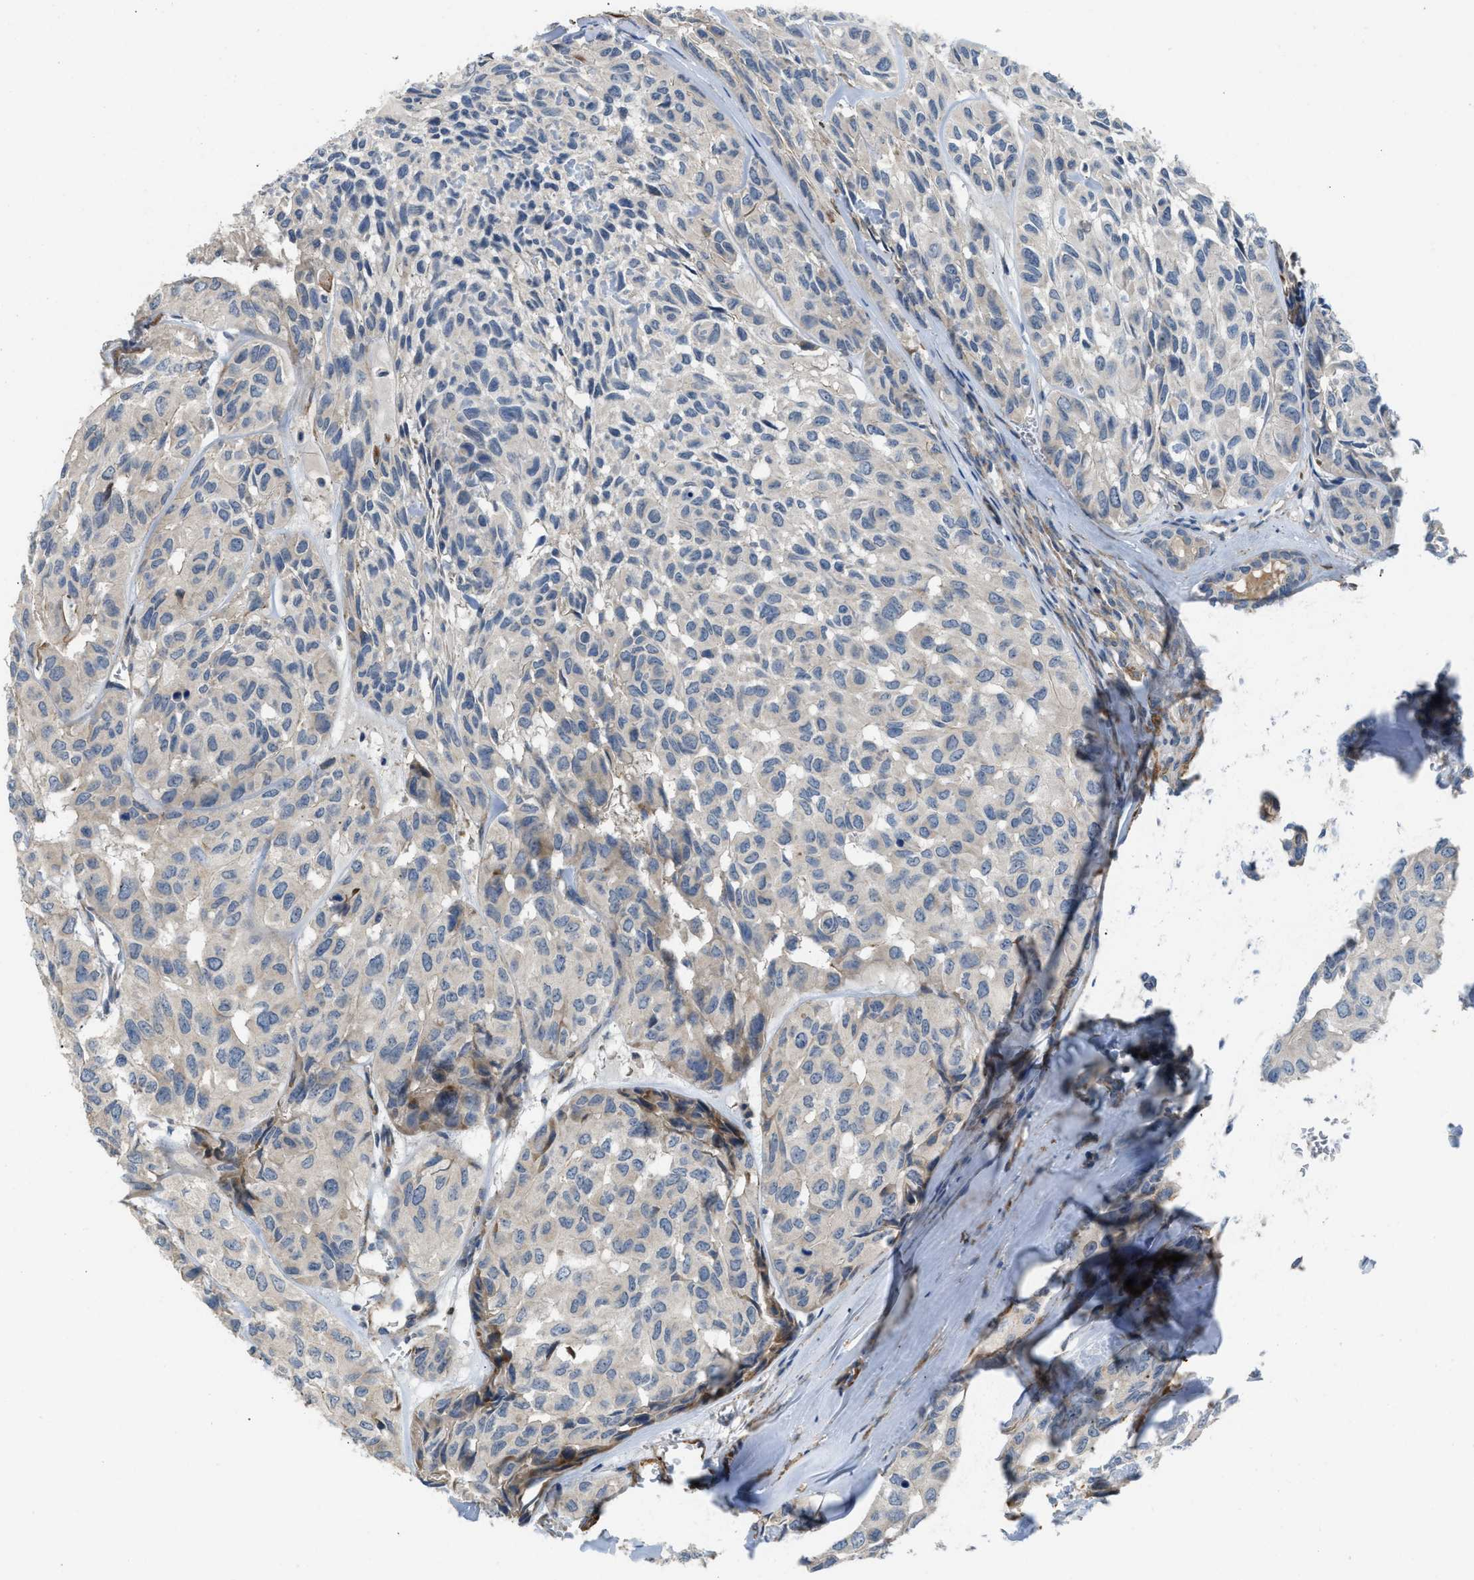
{"staining": {"intensity": "moderate", "quantity": "<25%", "location": "cytoplasmic/membranous"}, "tissue": "head and neck cancer", "cell_type": "Tumor cells", "image_type": "cancer", "snomed": [{"axis": "morphology", "description": "Adenocarcinoma, NOS"}, {"axis": "topography", "description": "Salivary gland, NOS"}, {"axis": "topography", "description": "Head-Neck"}], "caption": "Head and neck adenocarcinoma stained with DAB IHC exhibits low levels of moderate cytoplasmic/membranous positivity in about <25% of tumor cells. The staining was performed using DAB (3,3'-diaminobenzidine), with brown indicating positive protein expression. Nuclei are stained blue with hematoxylin.", "gene": "BMPR1A", "patient": {"sex": "female", "age": 76}}